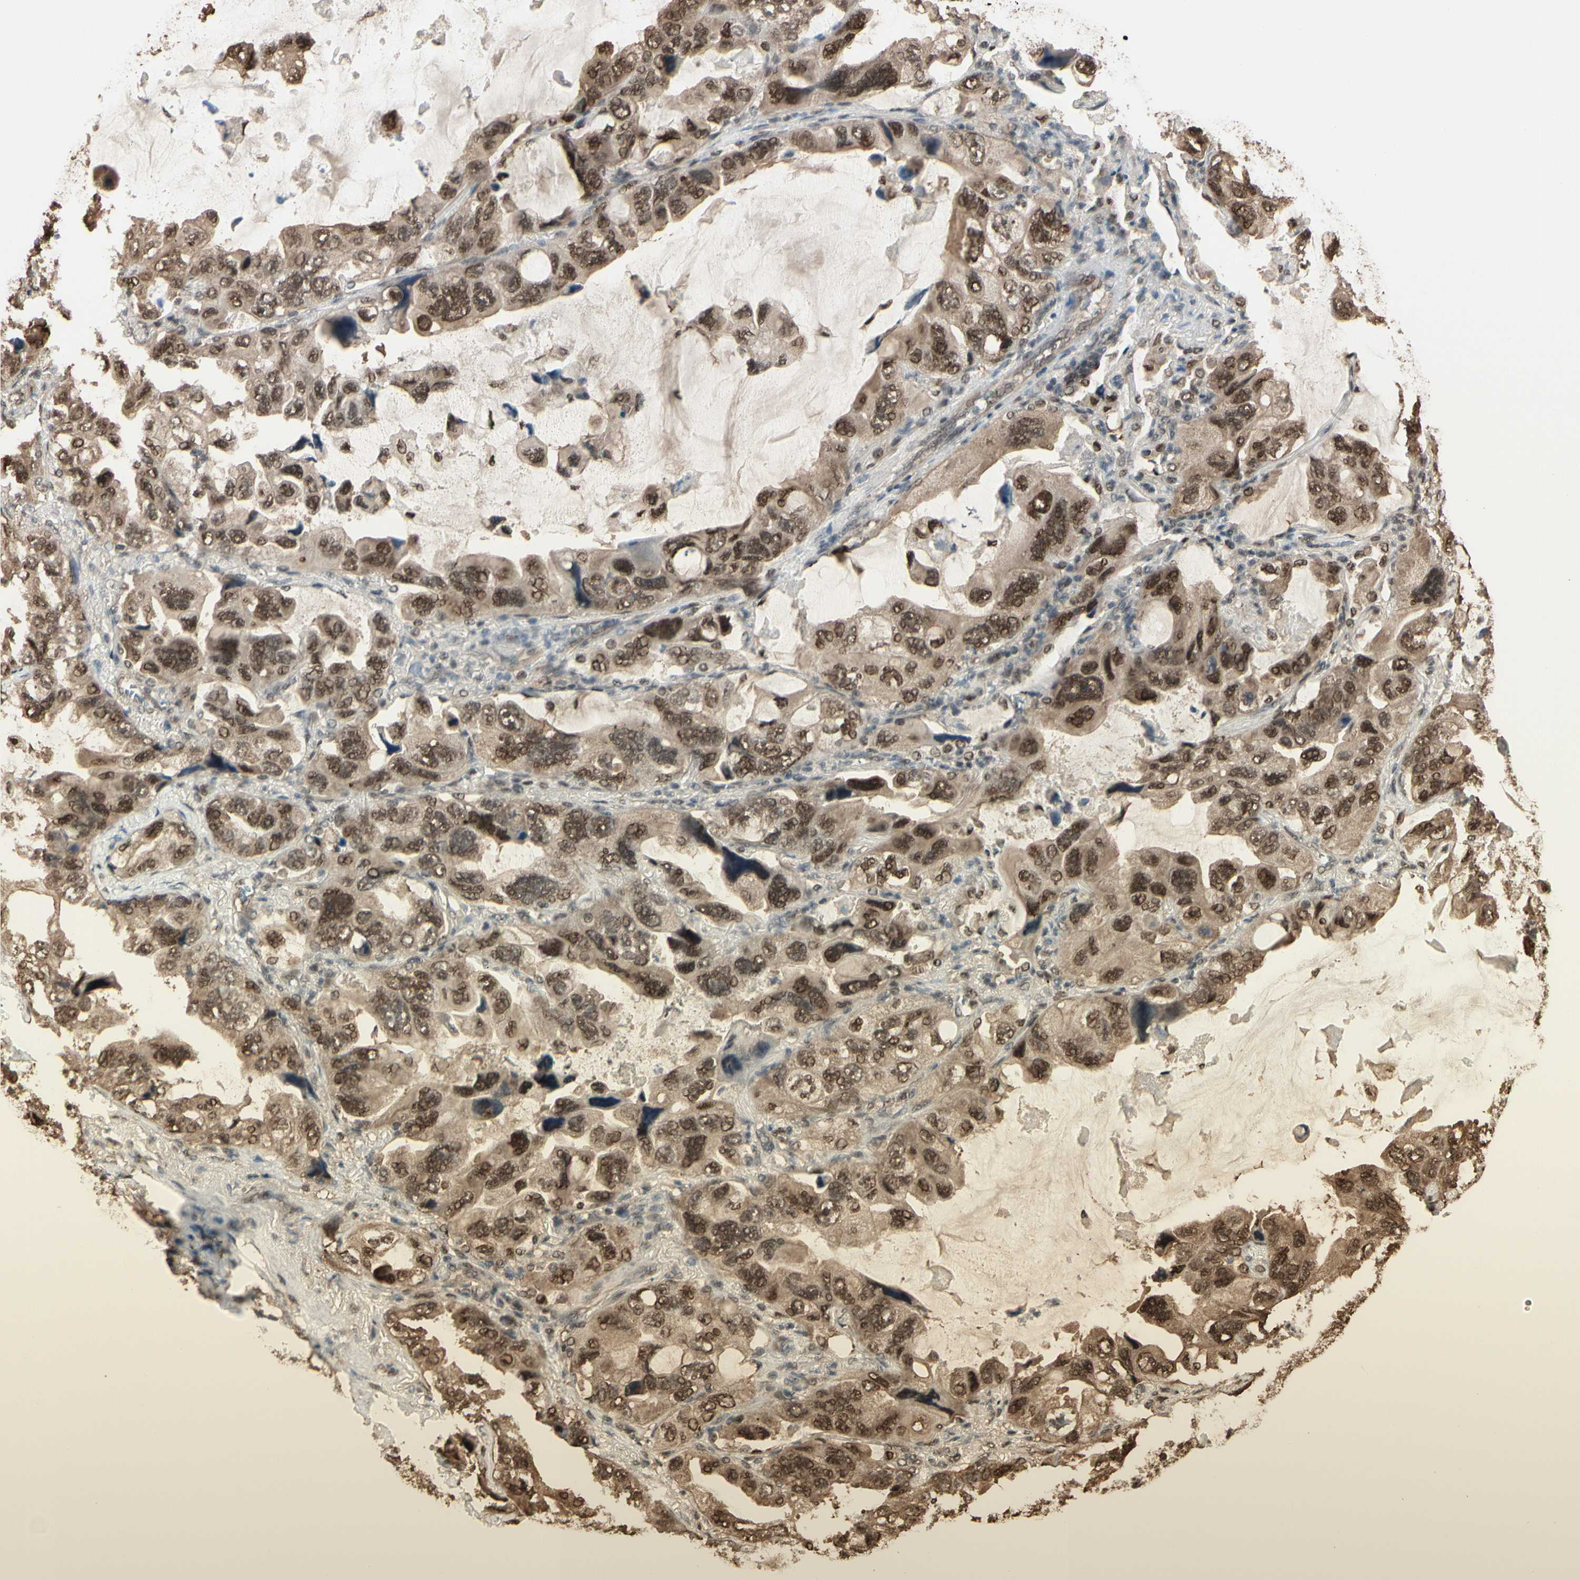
{"staining": {"intensity": "strong", "quantity": ">75%", "location": "cytoplasmic/membranous,nuclear"}, "tissue": "lung cancer", "cell_type": "Tumor cells", "image_type": "cancer", "snomed": [{"axis": "morphology", "description": "Squamous cell carcinoma, NOS"}, {"axis": "topography", "description": "Lung"}], "caption": "There is high levels of strong cytoplasmic/membranous and nuclear expression in tumor cells of lung squamous cell carcinoma, as demonstrated by immunohistochemical staining (brown color).", "gene": "HSF1", "patient": {"sex": "female", "age": 73}}